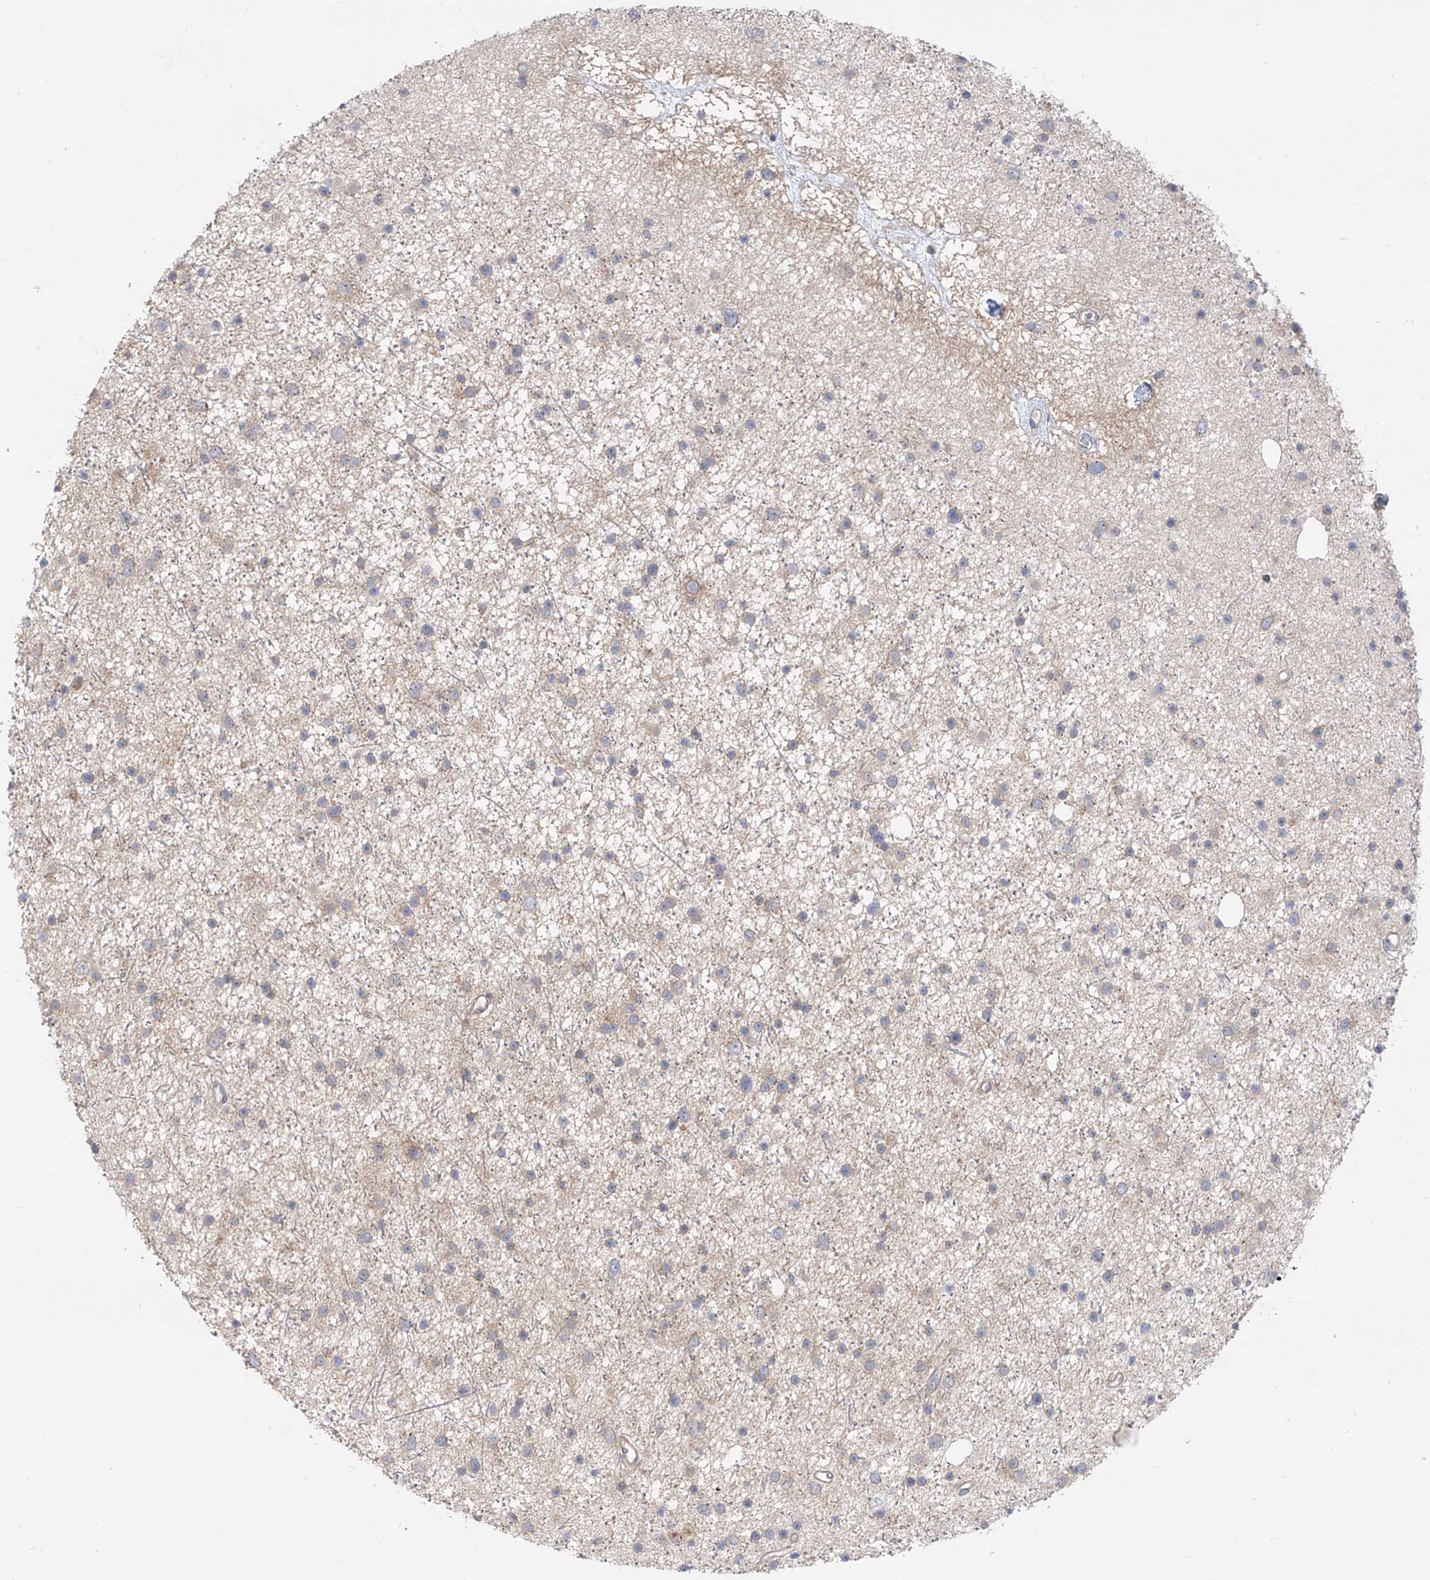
{"staining": {"intensity": "negative", "quantity": "none", "location": "none"}, "tissue": "glioma", "cell_type": "Tumor cells", "image_type": "cancer", "snomed": [{"axis": "morphology", "description": "Glioma, malignant, Low grade"}, {"axis": "topography", "description": "Cerebral cortex"}], "caption": "This is a micrograph of immunohistochemistry (IHC) staining of glioma, which shows no positivity in tumor cells.", "gene": "LRRC1", "patient": {"sex": "female", "age": 39}}